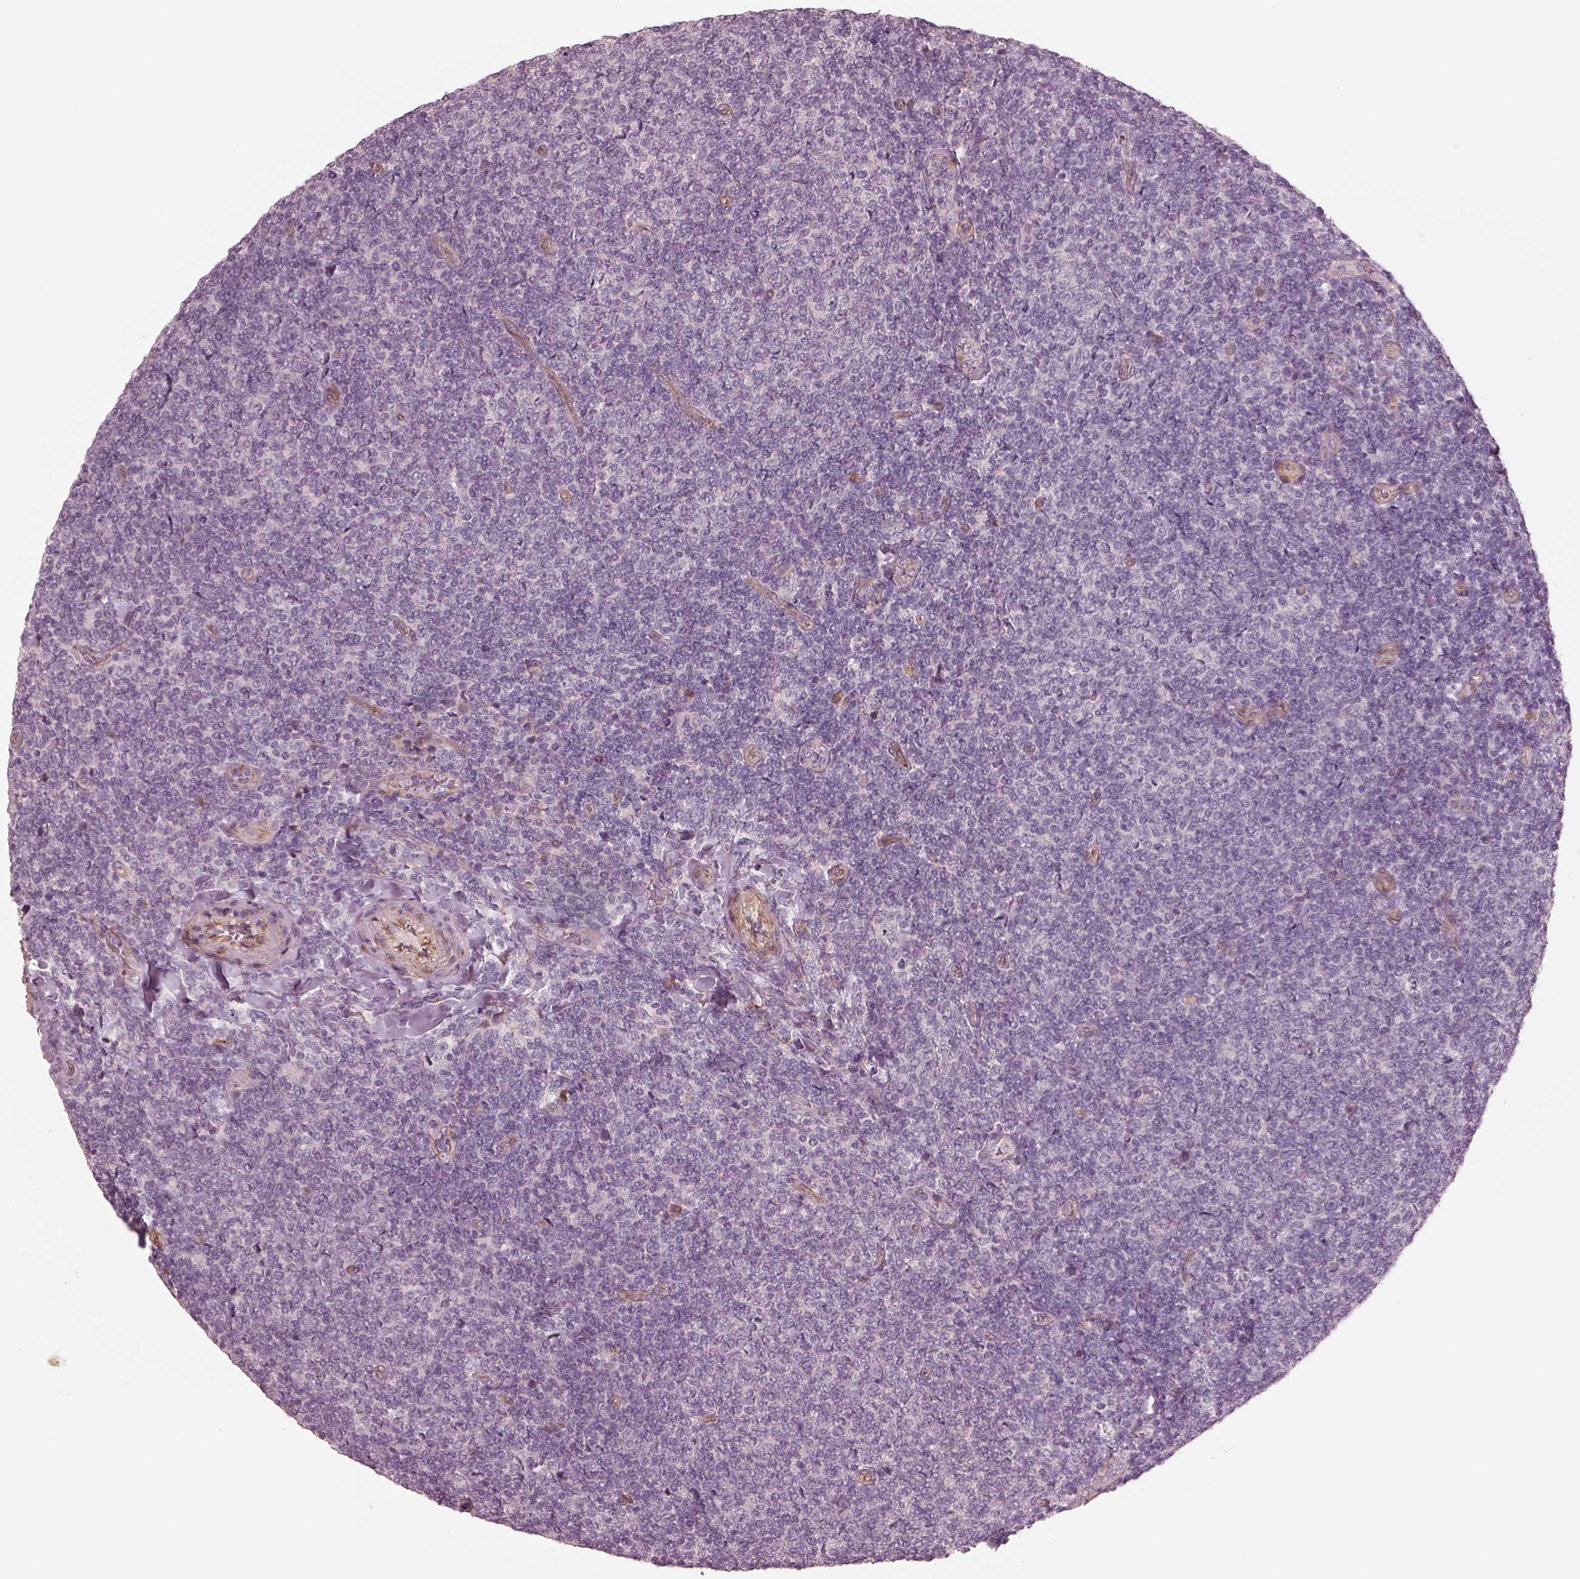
{"staining": {"intensity": "negative", "quantity": "none", "location": "none"}, "tissue": "lymphoma", "cell_type": "Tumor cells", "image_type": "cancer", "snomed": [{"axis": "morphology", "description": "Malignant lymphoma, non-Hodgkin's type, Low grade"}, {"axis": "topography", "description": "Lymph node"}], "caption": "Immunohistochemistry micrograph of human lymphoma stained for a protein (brown), which shows no staining in tumor cells. (Brightfield microscopy of DAB (3,3'-diaminobenzidine) immunohistochemistry (IHC) at high magnification).", "gene": "CRYM", "patient": {"sex": "male", "age": 52}}